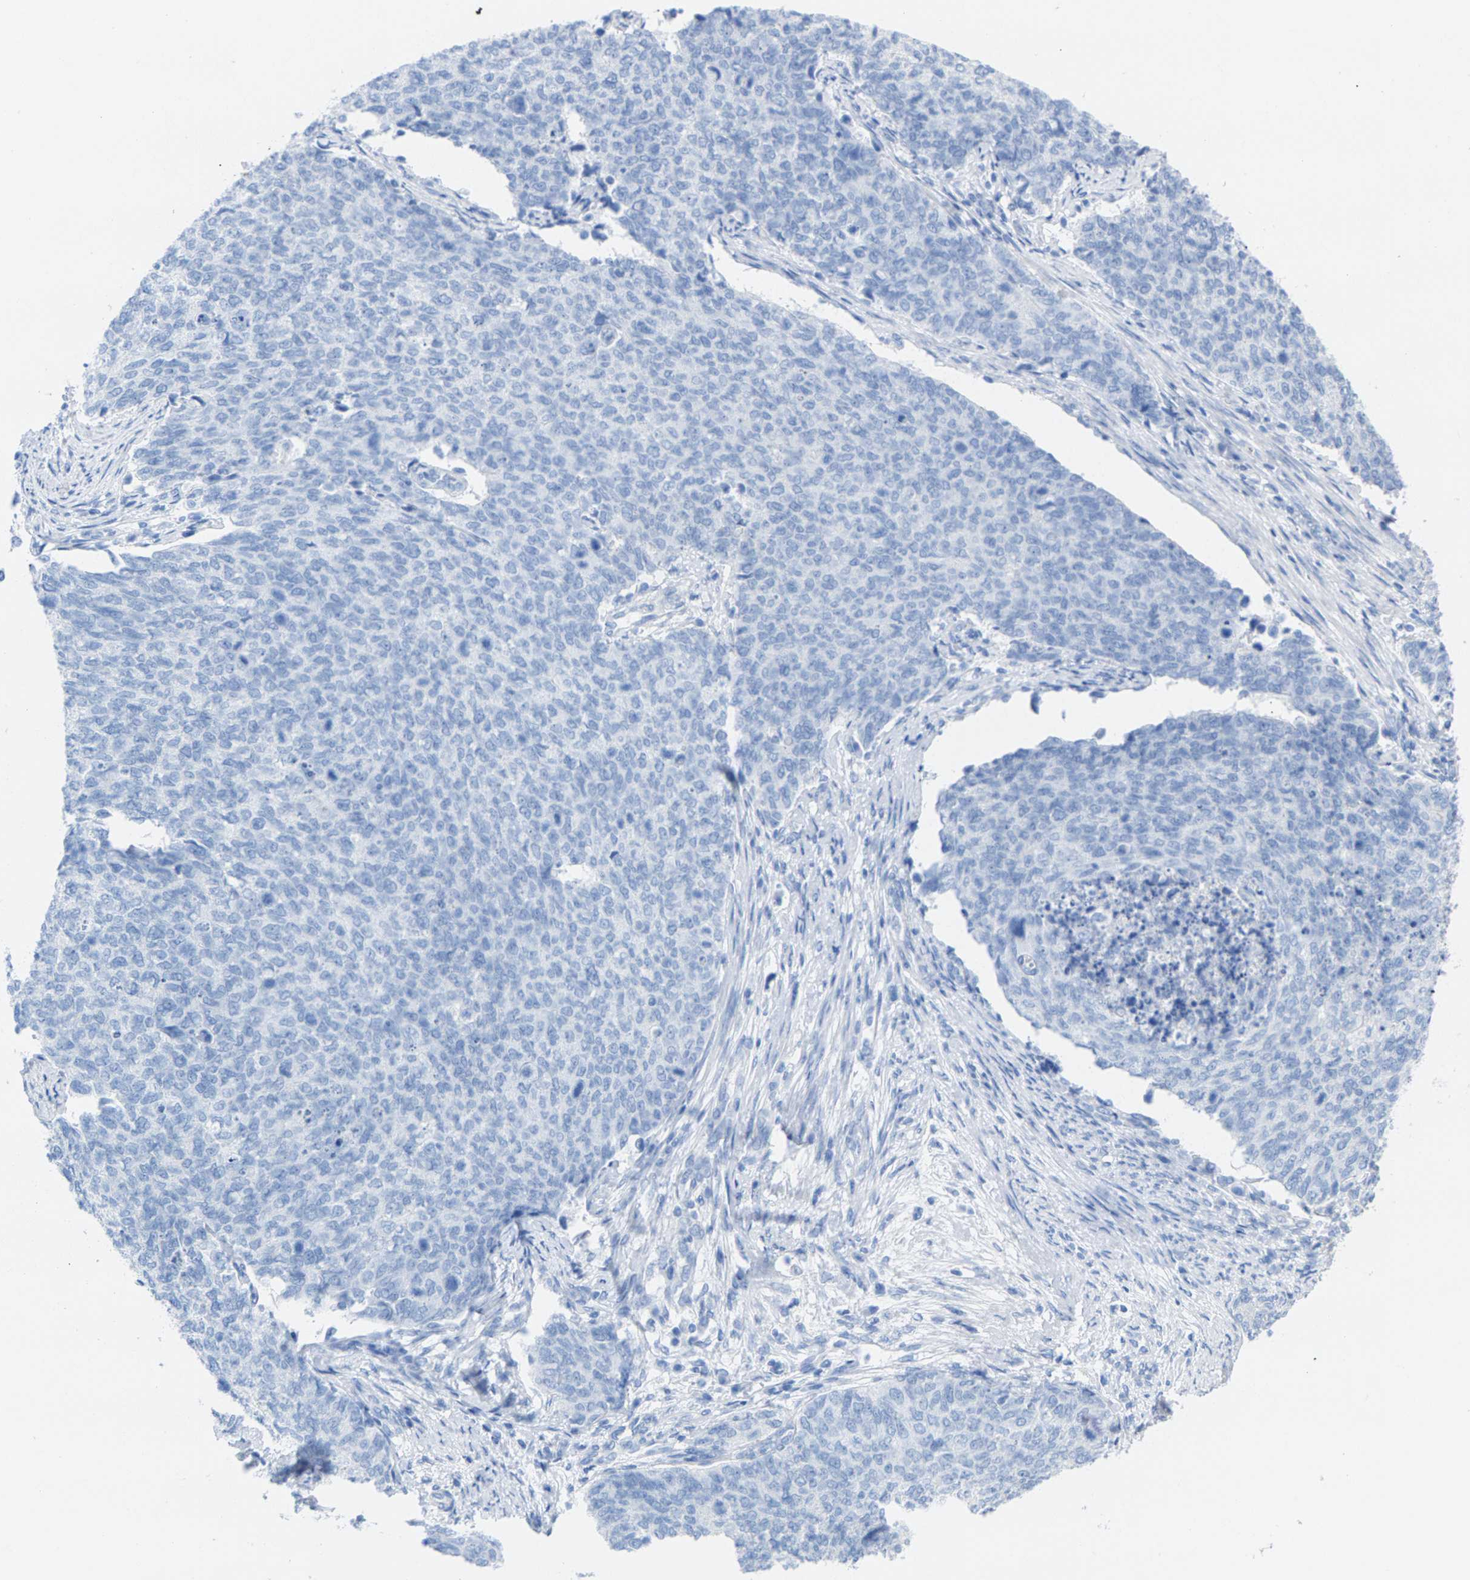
{"staining": {"intensity": "negative", "quantity": "none", "location": "none"}, "tissue": "cervical cancer", "cell_type": "Tumor cells", "image_type": "cancer", "snomed": [{"axis": "morphology", "description": "Squamous cell carcinoma, NOS"}, {"axis": "topography", "description": "Cervix"}], "caption": "This photomicrograph is of squamous cell carcinoma (cervical) stained with immunohistochemistry to label a protein in brown with the nuclei are counter-stained blue. There is no staining in tumor cells.", "gene": "CPA1", "patient": {"sex": "female", "age": 63}}